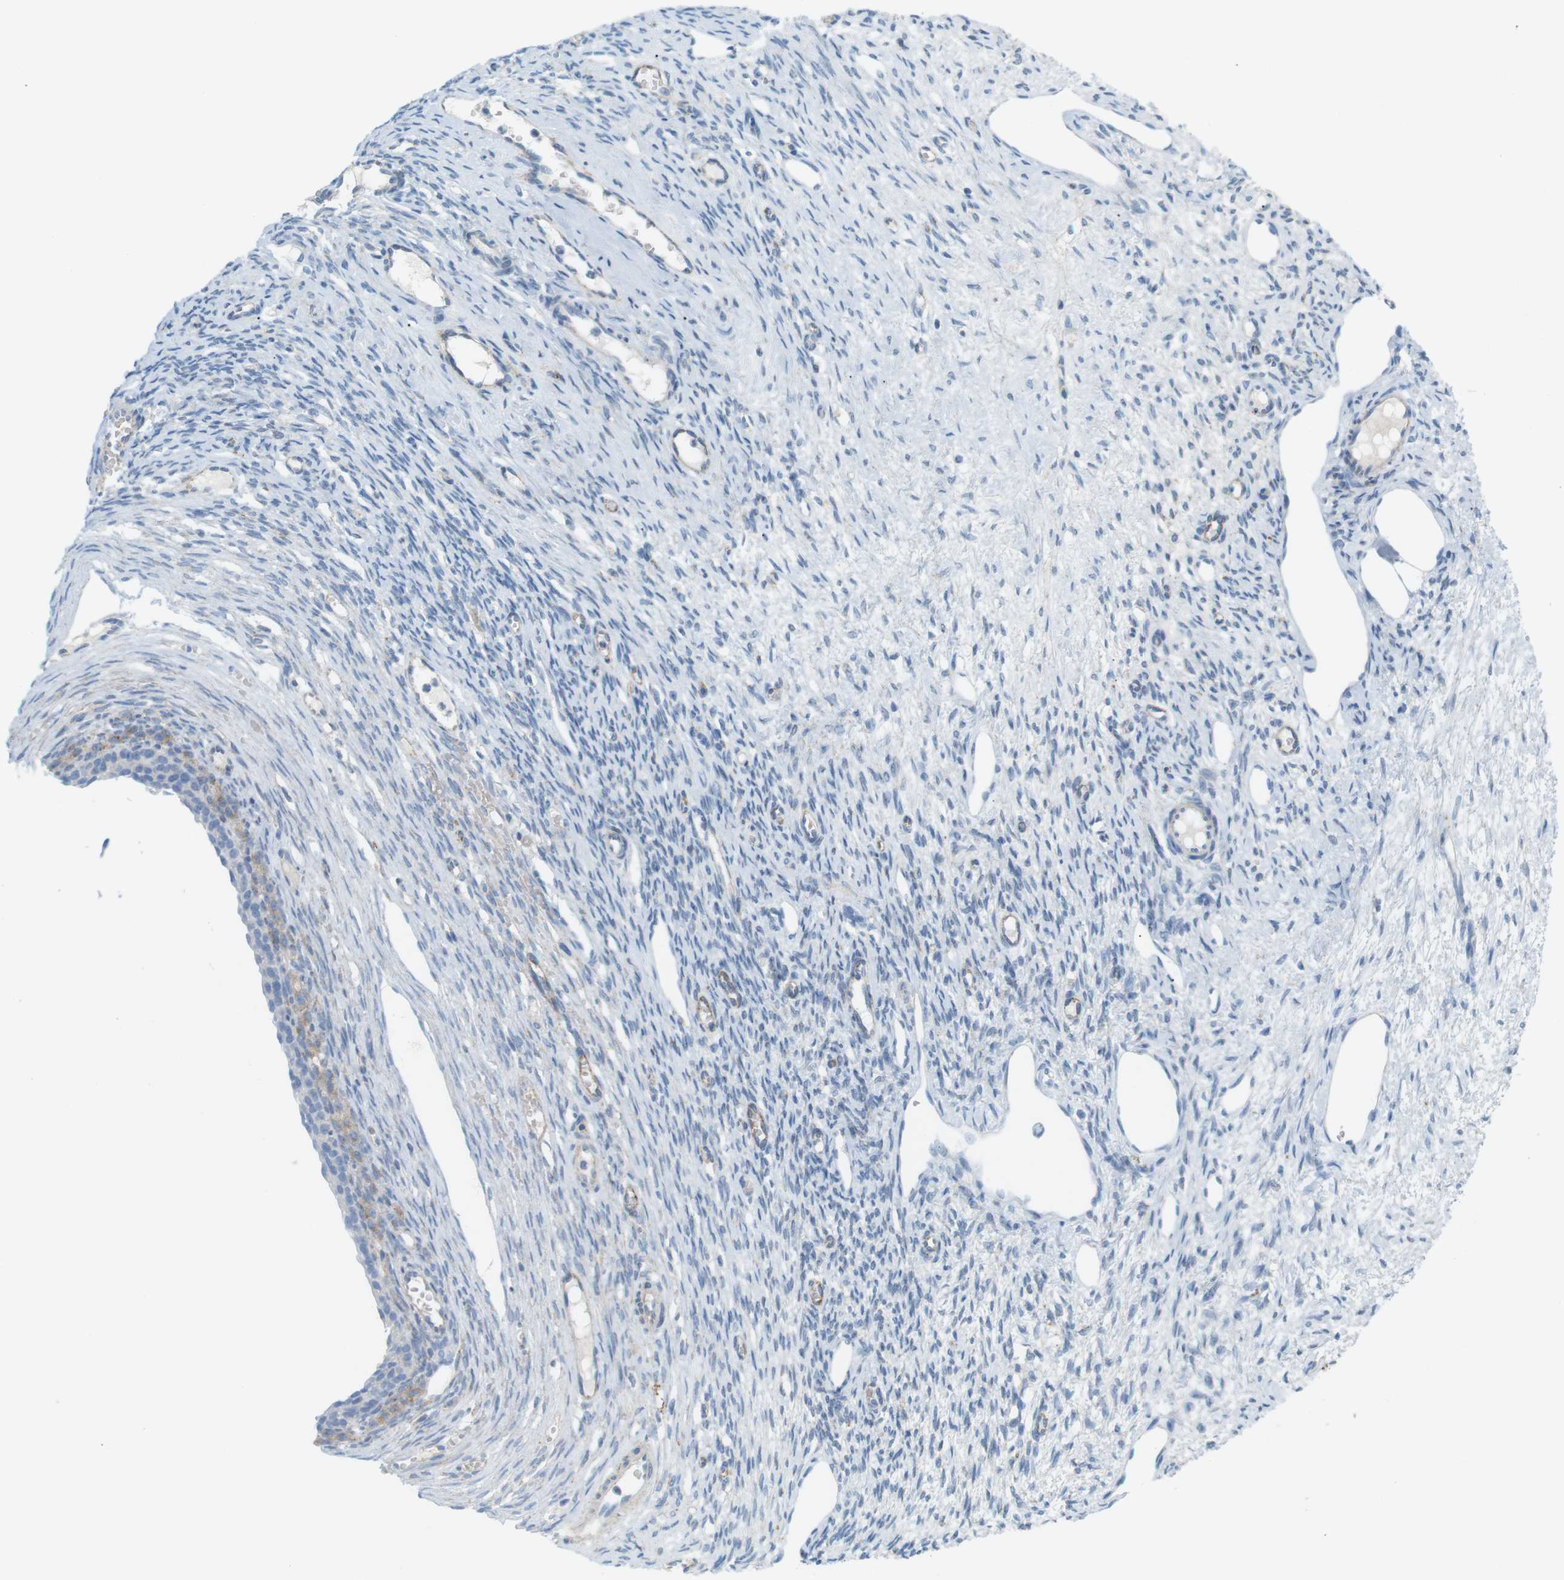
{"staining": {"intensity": "negative", "quantity": "none", "location": "none"}, "tissue": "ovary", "cell_type": "Ovarian stroma cells", "image_type": "normal", "snomed": [{"axis": "morphology", "description": "Normal tissue, NOS"}, {"axis": "topography", "description": "Ovary"}], "caption": "Immunohistochemistry of unremarkable ovary exhibits no positivity in ovarian stroma cells.", "gene": "VAMP1", "patient": {"sex": "female", "age": 33}}